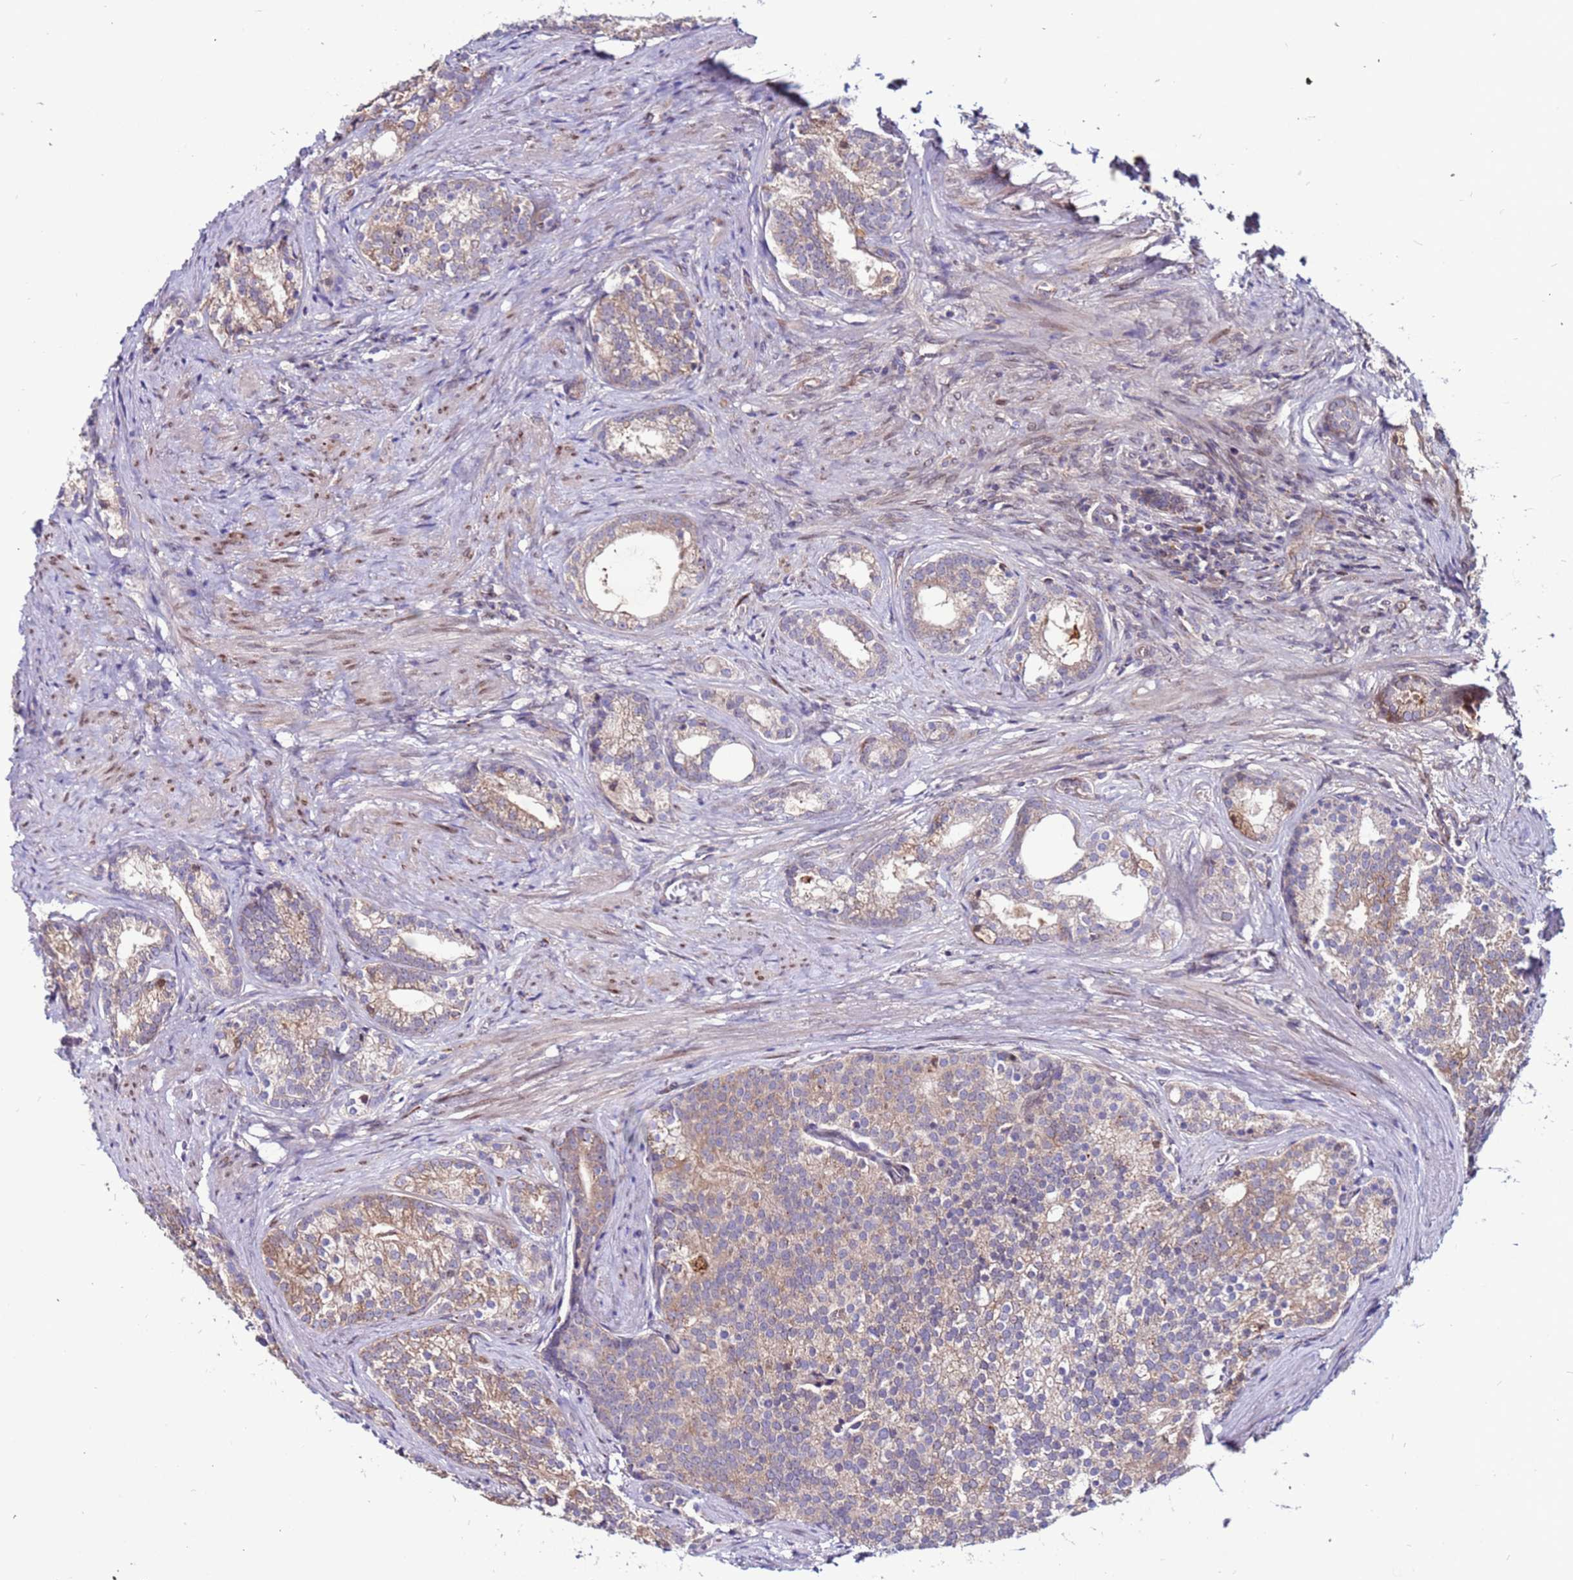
{"staining": {"intensity": "weak", "quantity": "25%-75%", "location": "cytoplasmic/membranous"}, "tissue": "prostate cancer", "cell_type": "Tumor cells", "image_type": "cancer", "snomed": [{"axis": "morphology", "description": "Adenocarcinoma, Low grade"}, {"axis": "topography", "description": "Prostate"}], "caption": "Prostate low-grade adenocarcinoma tissue exhibits weak cytoplasmic/membranous staining in about 25%-75% of tumor cells, visualized by immunohistochemistry.", "gene": "CCDC71", "patient": {"sex": "male", "age": 71}}